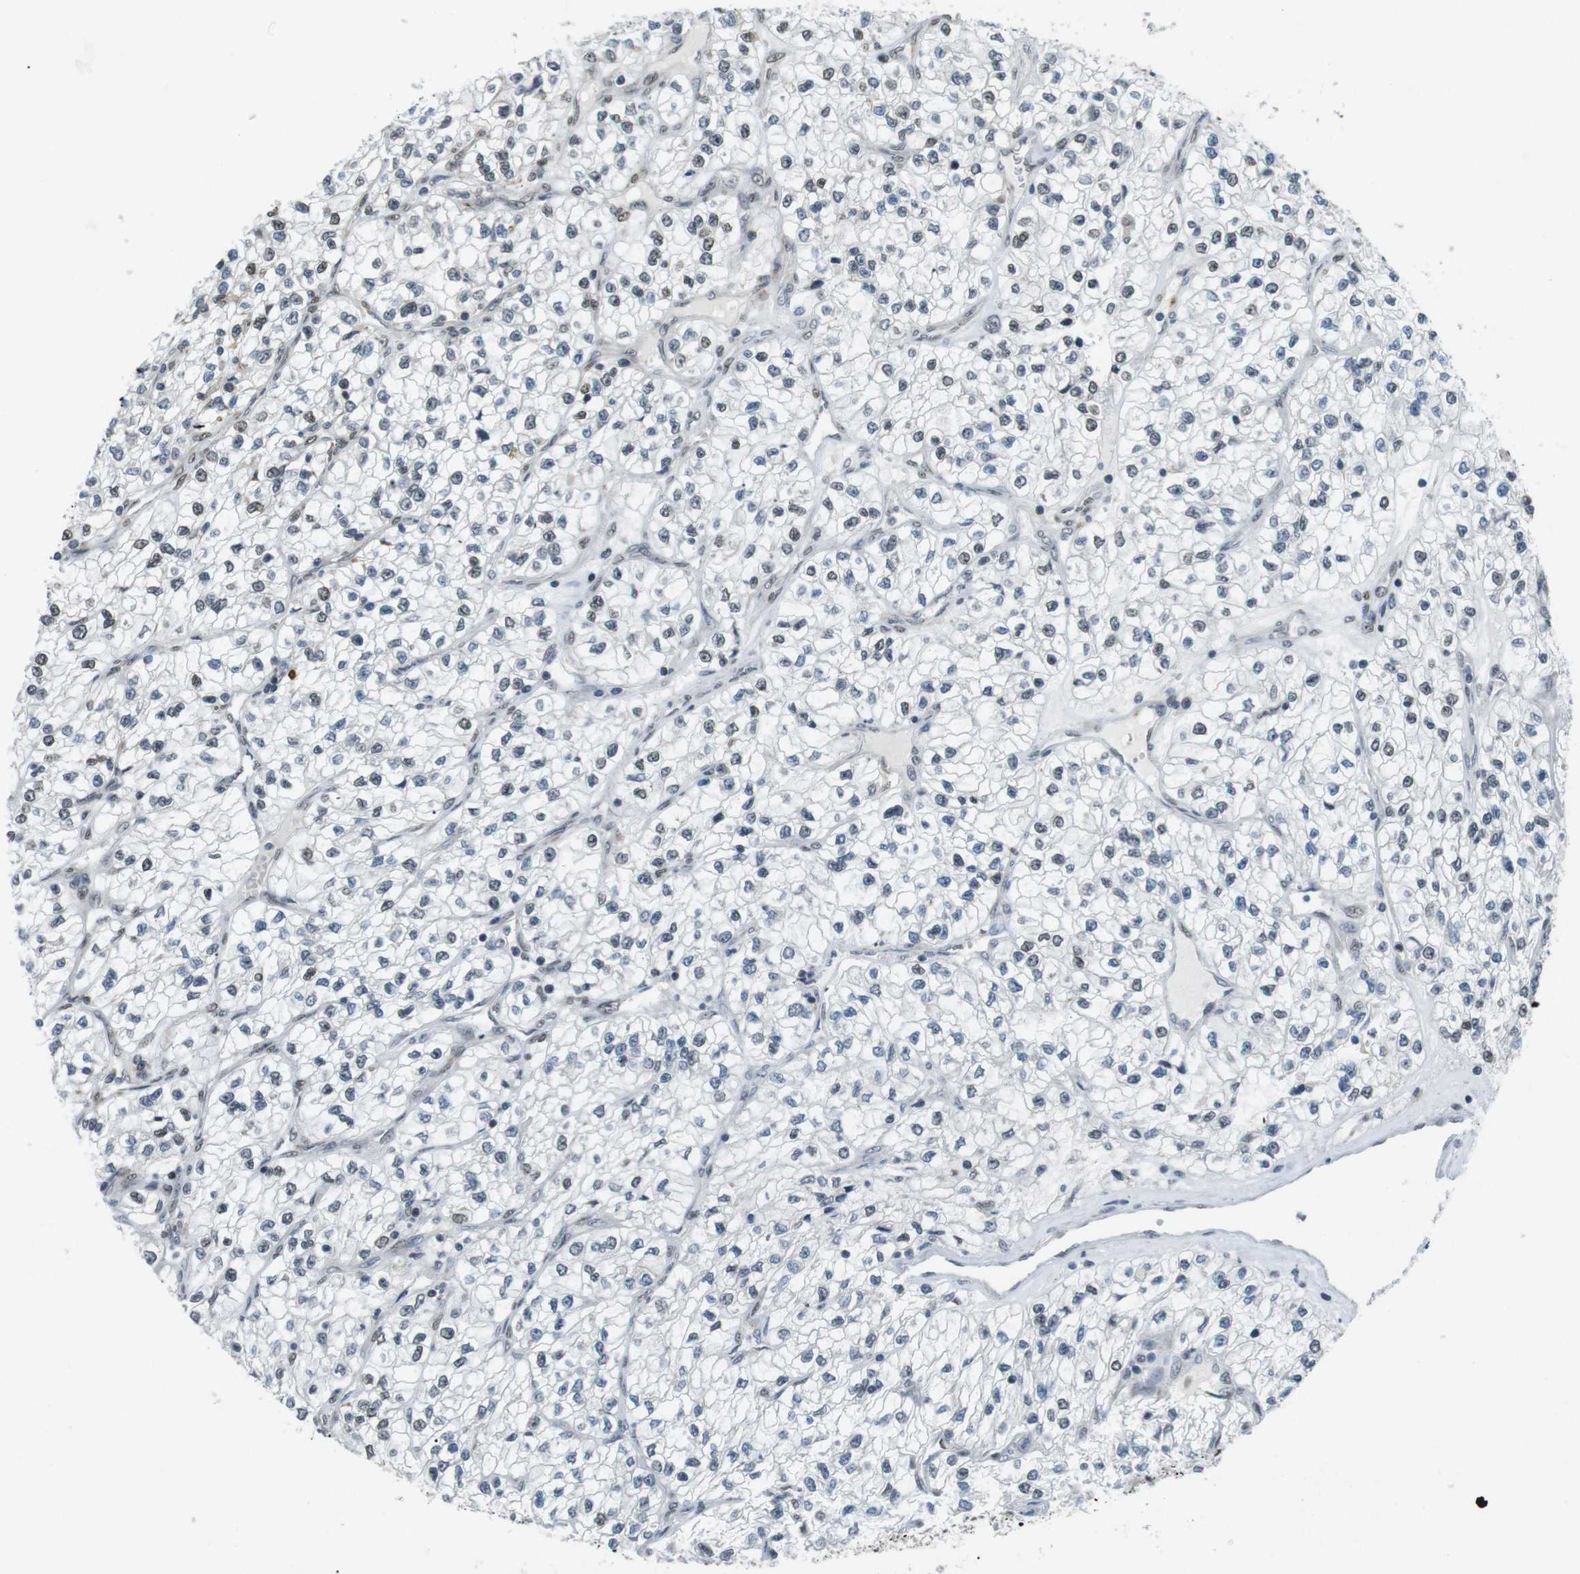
{"staining": {"intensity": "weak", "quantity": "<25%", "location": "nuclear"}, "tissue": "renal cancer", "cell_type": "Tumor cells", "image_type": "cancer", "snomed": [{"axis": "morphology", "description": "Adenocarcinoma, NOS"}, {"axis": "topography", "description": "Kidney"}], "caption": "DAB immunohistochemical staining of human renal cancer exhibits no significant positivity in tumor cells.", "gene": "USP7", "patient": {"sex": "female", "age": 57}}